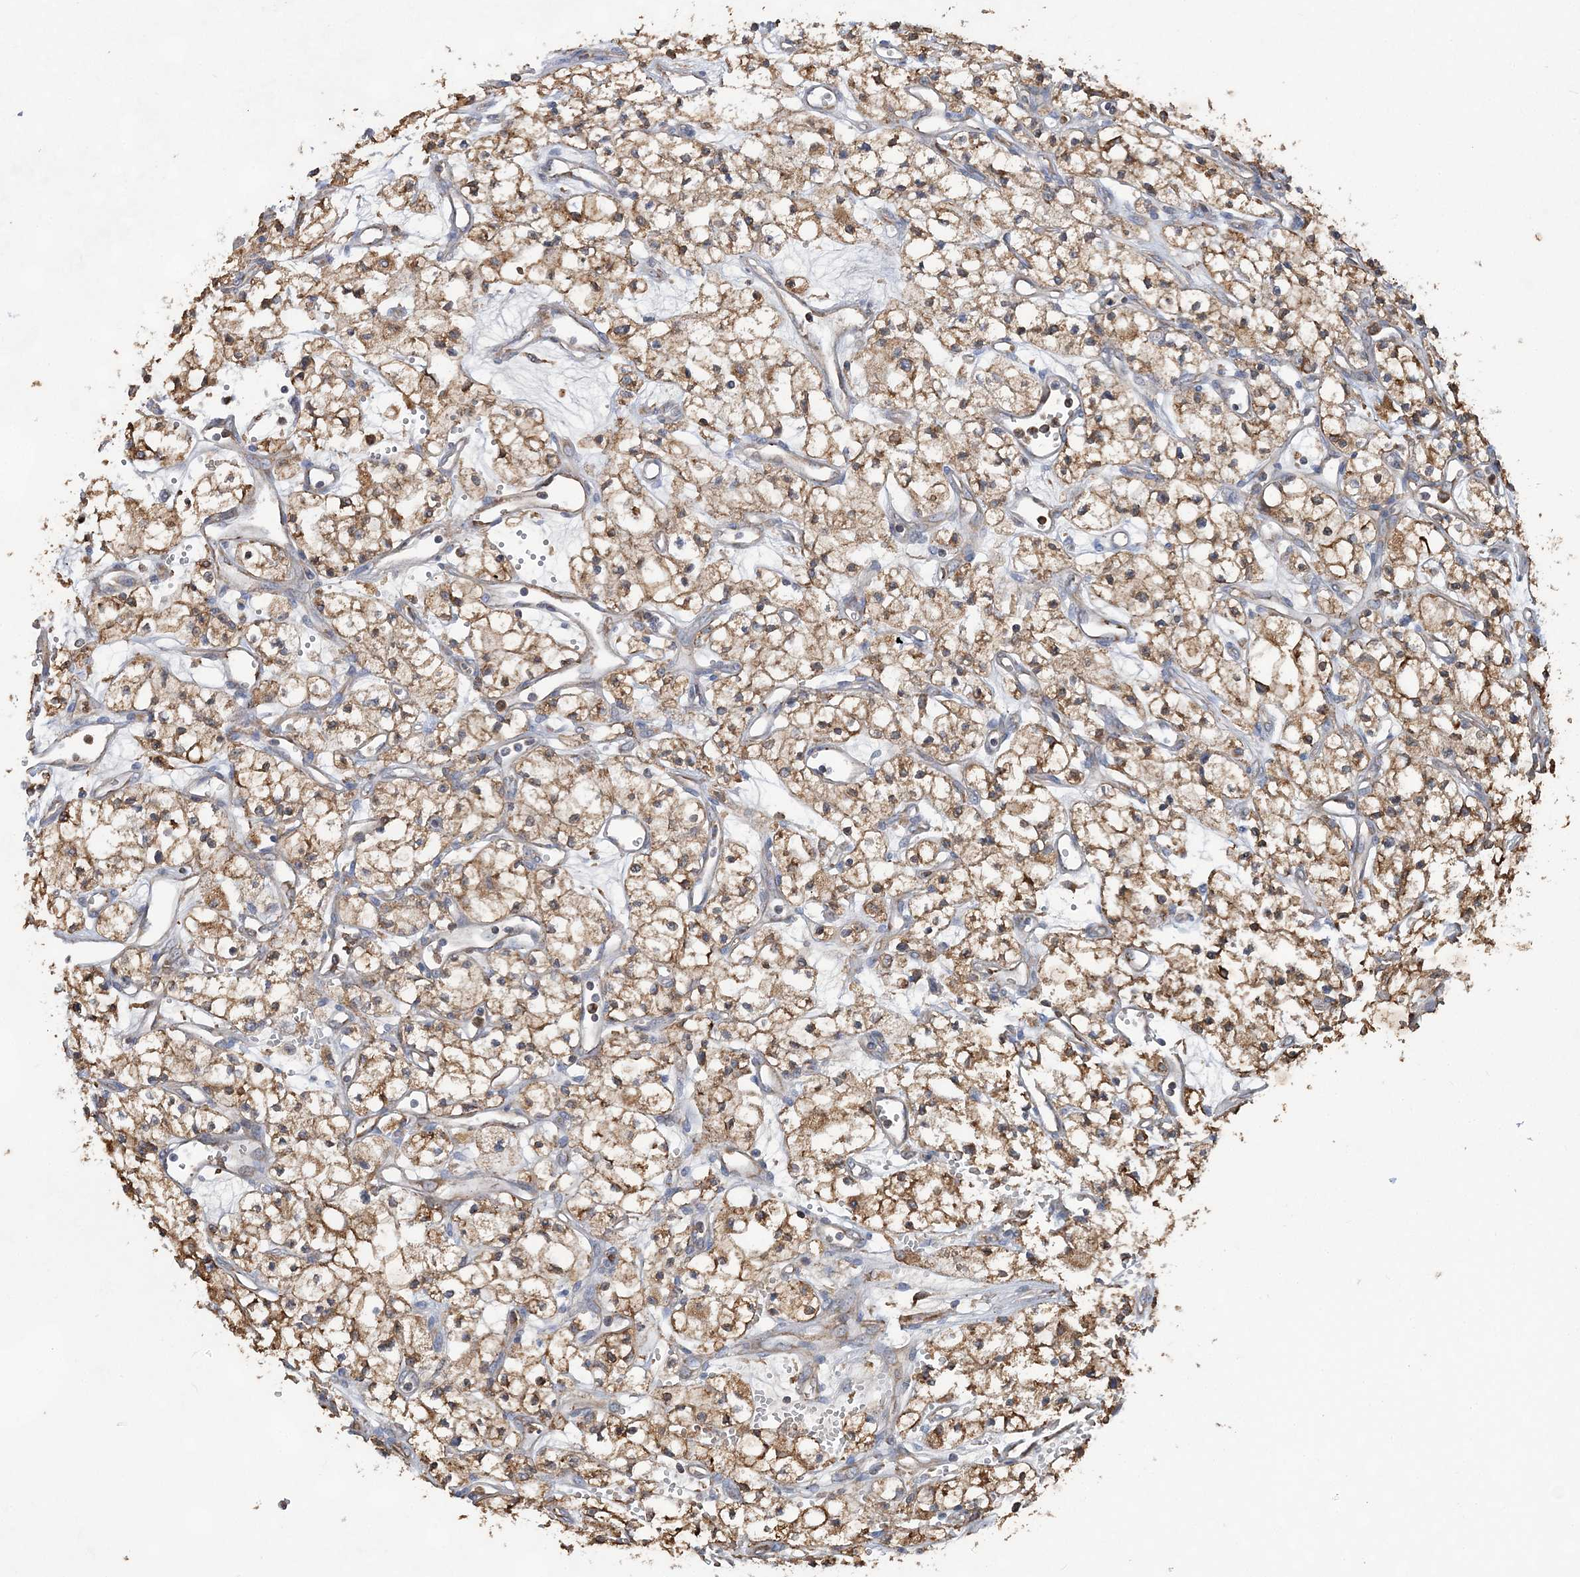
{"staining": {"intensity": "moderate", "quantity": ">75%", "location": "cytoplasmic/membranous"}, "tissue": "renal cancer", "cell_type": "Tumor cells", "image_type": "cancer", "snomed": [{"axis": "morphology", "description": "Adenocarcinoma, NOS"}, {"axis": "topography", "description": "Kidney"}], "caption": "Adenocarcinoma (renal) was stained to show a protein in brown. There is medium levels of moderate cytoplasmic/membranous staining in approximately >75% of tumor cells. Using DAB (3,3'-diaminobenzidine) (brown) and hematoxylin (blue) stains, captured at high magnification using brightfield microscopy.", "gene": "WDR12", "patient": {"sex": "male", "age": 59}}